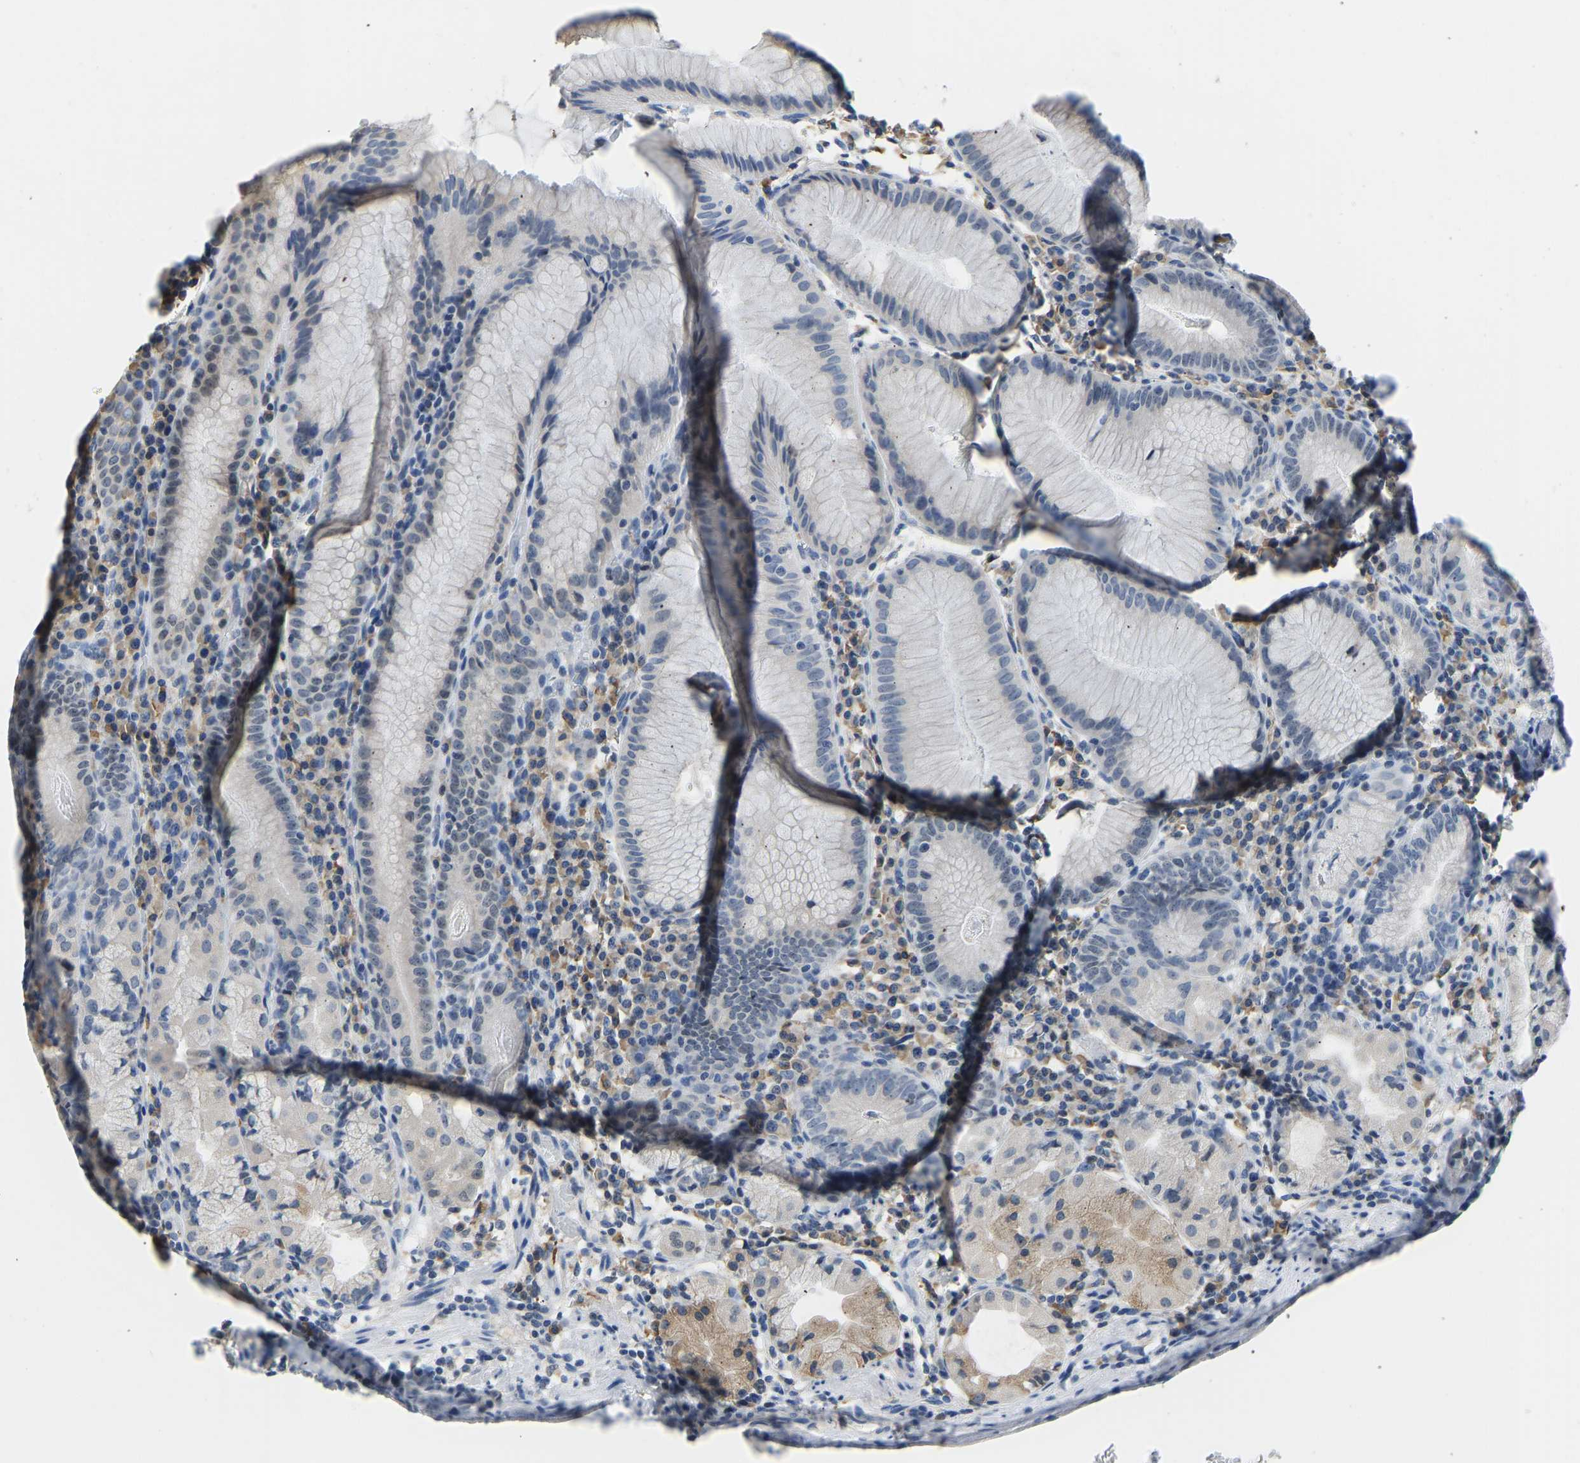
{"staining": {"intensity": "weak", "quantity": "<25%", "location": "cytoplasmic/membranous"}, "tissue": "stomach", "cell_type": "Glandular cells", "image_type": "normal", "snomed": [{"axis": "morphology", "description": "Normal tissue, NOS"}, {"axis": "topography", "description": "Stomach"}, {"axis": "topography", "description": "Stomach, lower"}], "caption": "A histopathology image of stomach stained for a protein shows no brown staining in glandular cells.", "gene": "VRK1", "patient": {"sex": "female", "age": 75}}